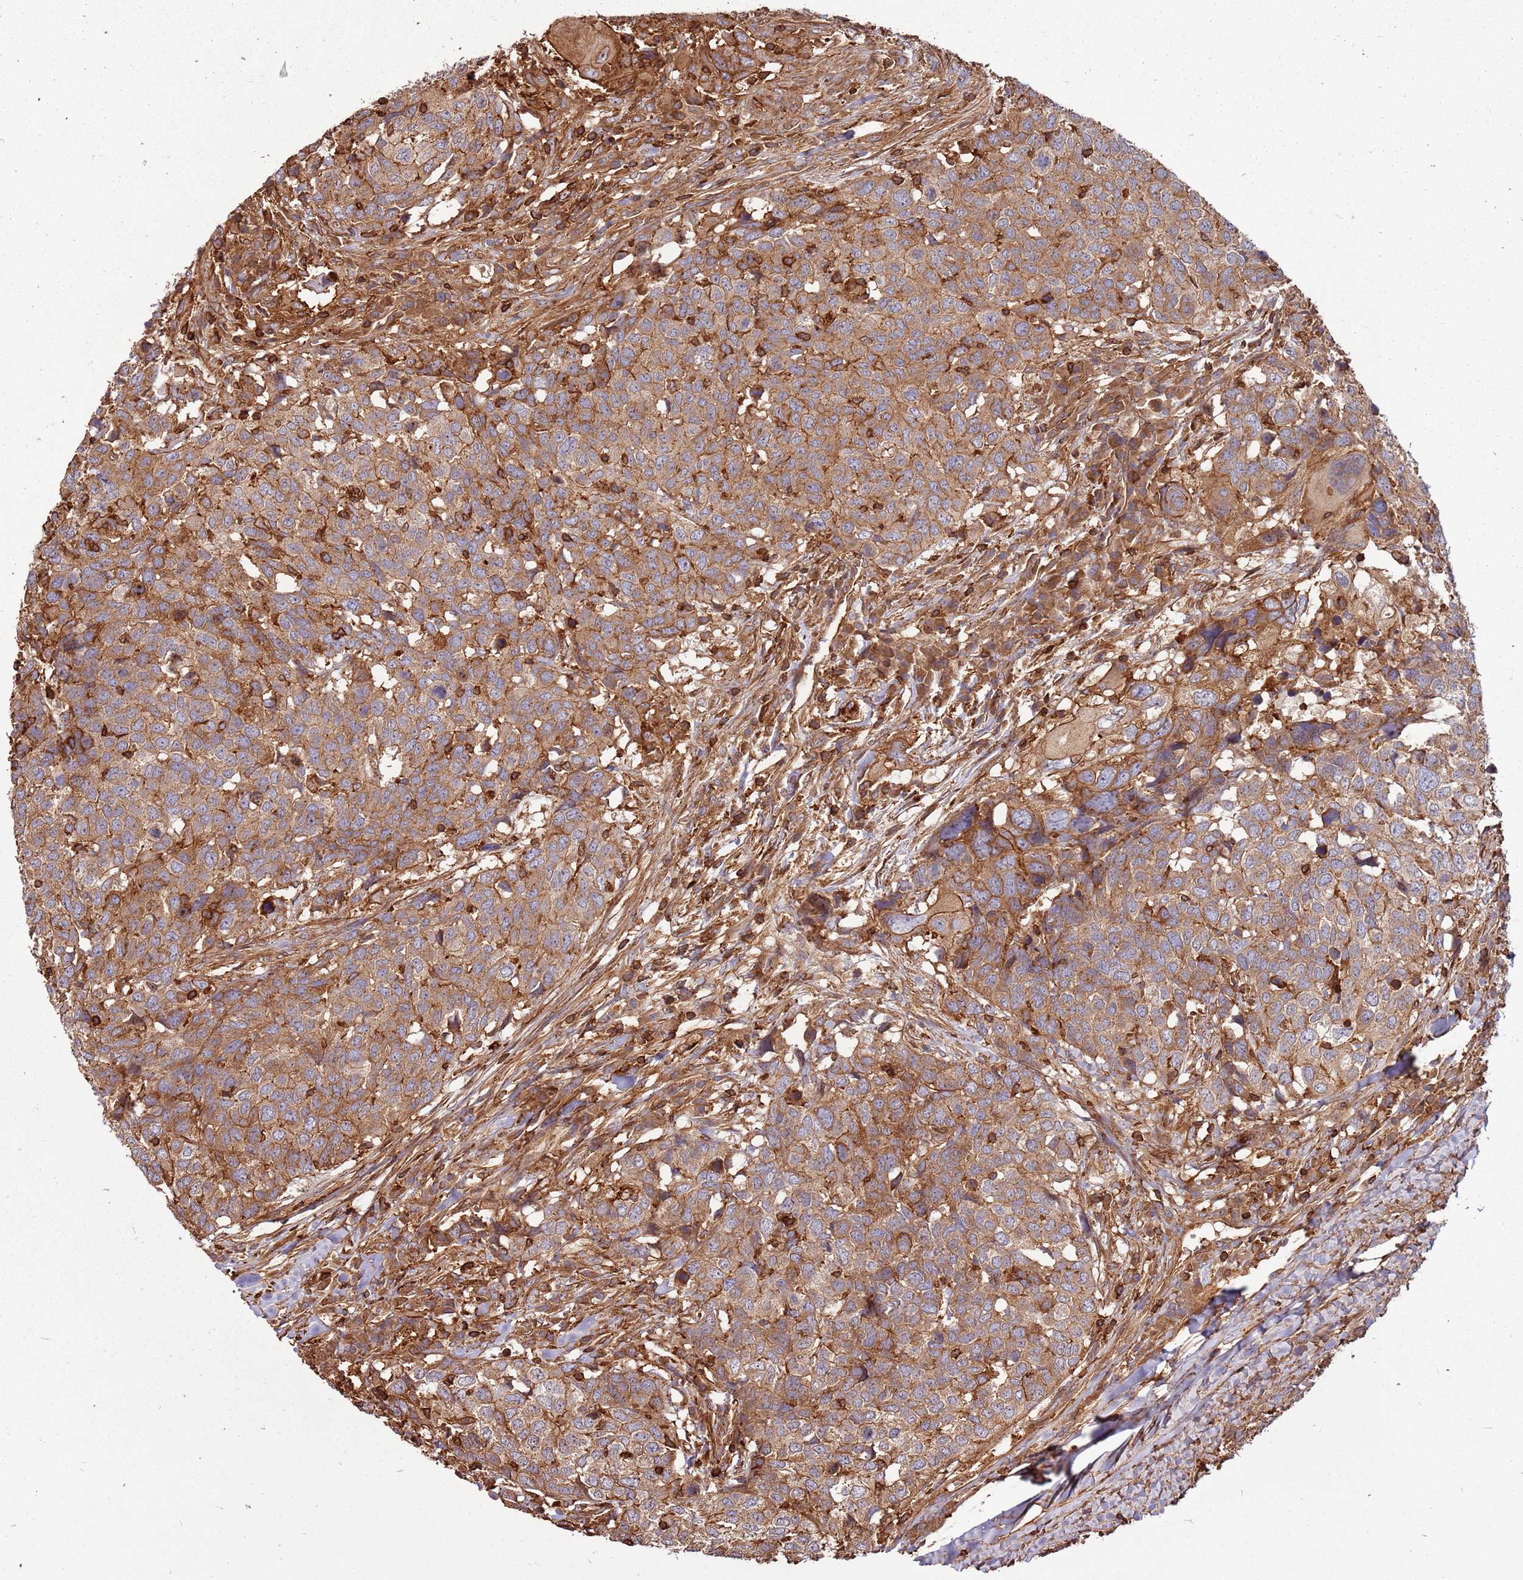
{"staining": {"intensity": "moderate", "quantity": ">75%", "location": "cytoplasmic/membranous"}, "tissue": "head and neck cancer", "cell_type": "Tumor cells", "image_type": "cancer", "snomed": [{"axis": "morphology", "description": "Normal tissue, NOS"}, {"axis": "morphology", "description": "Squamous cell carcinoma, NOS"}, {"axis": "topography", "description": "Skeletal muscle"}, {"axis": "topography", "description": "Vascular tissue"}, {"axis": "topography", "description": "Peripheral nerve tissue"}, {"axis": "topography", "description": "Head-Neck"}], "caption": "A high-resolution photomicrograph shows immunohistochemistry staining of head and neck squamous cell carcinoma, which shows moderate cytoplasmic/membranous staining in approximately >75% of tumor cells.", "gene": "ACVR2A", "patient": {"sex": "male", "age": 66}}